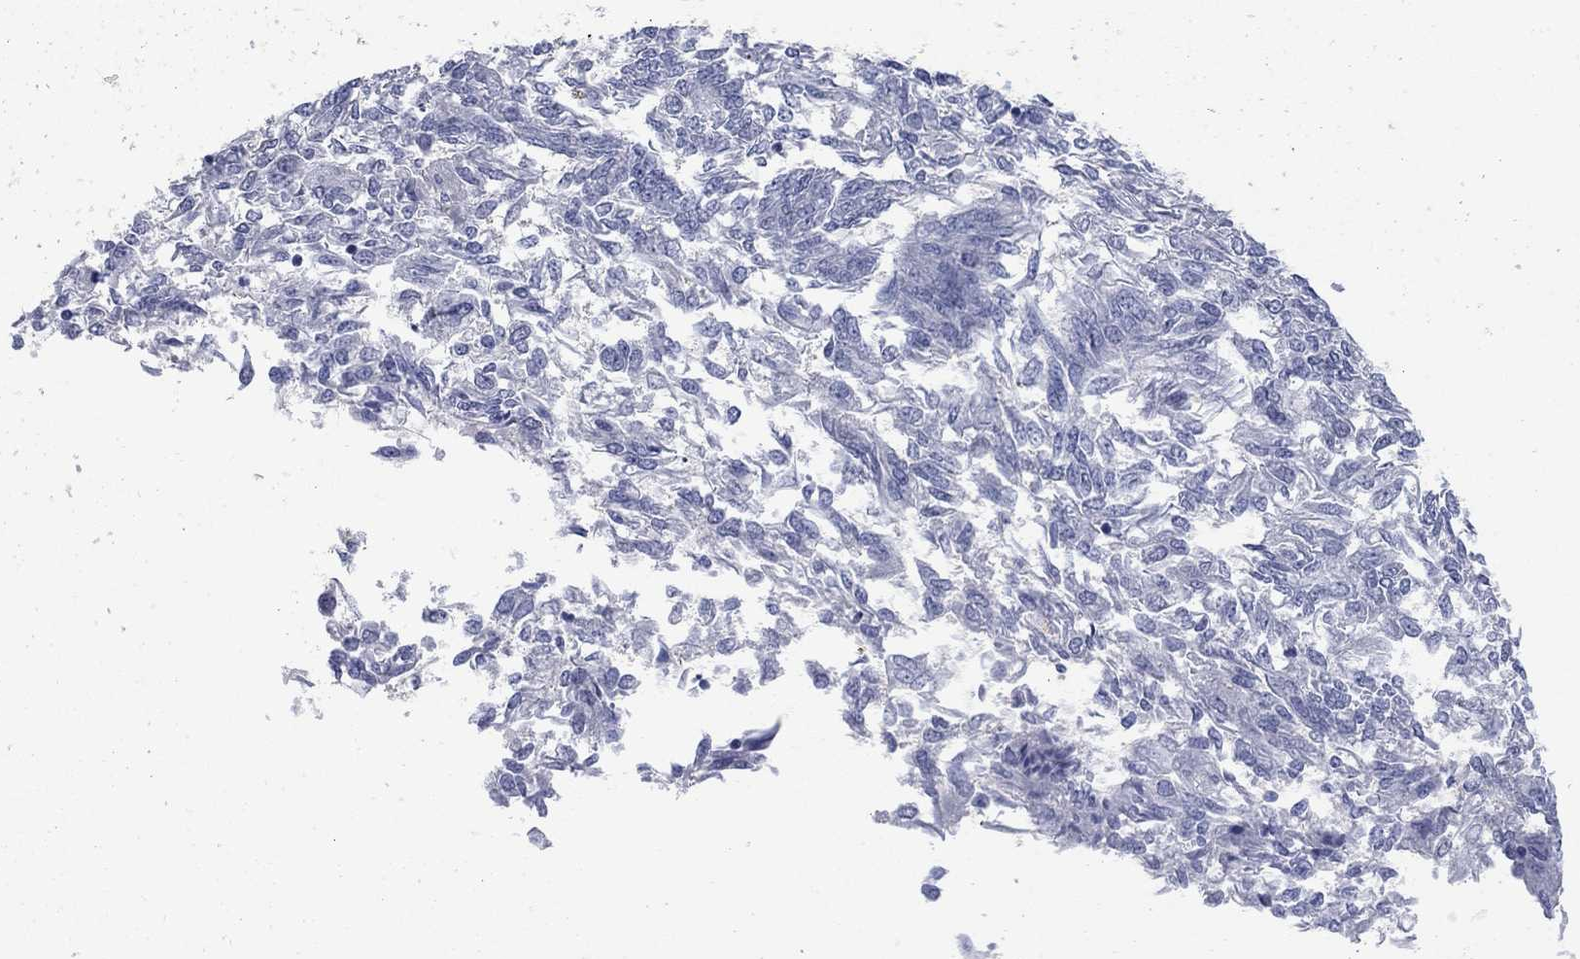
{"staining": {"intensity": "negative", "quantity": "none", "location": "none"}, "tissue": "endometrial cancer", "cell_type": "Tumor cells", "image_type": "cancer", "snomed": [{"axis": "morphology", "description": "Adenocarcinoma, NOS"}, {"axis": "topography", "description": "Endometrium"}], "caption": "IHC micrograph of neoplastic tissue: human endometrial cancer stained with DAB displays no significant protein staining in tumor cells. The staining is performed using DAB brown chromogen with nuclei counter-stained in using hematoxylin.", "gene": "ATP6V1G2", "patient": {"sex": "female", "age": 58}}